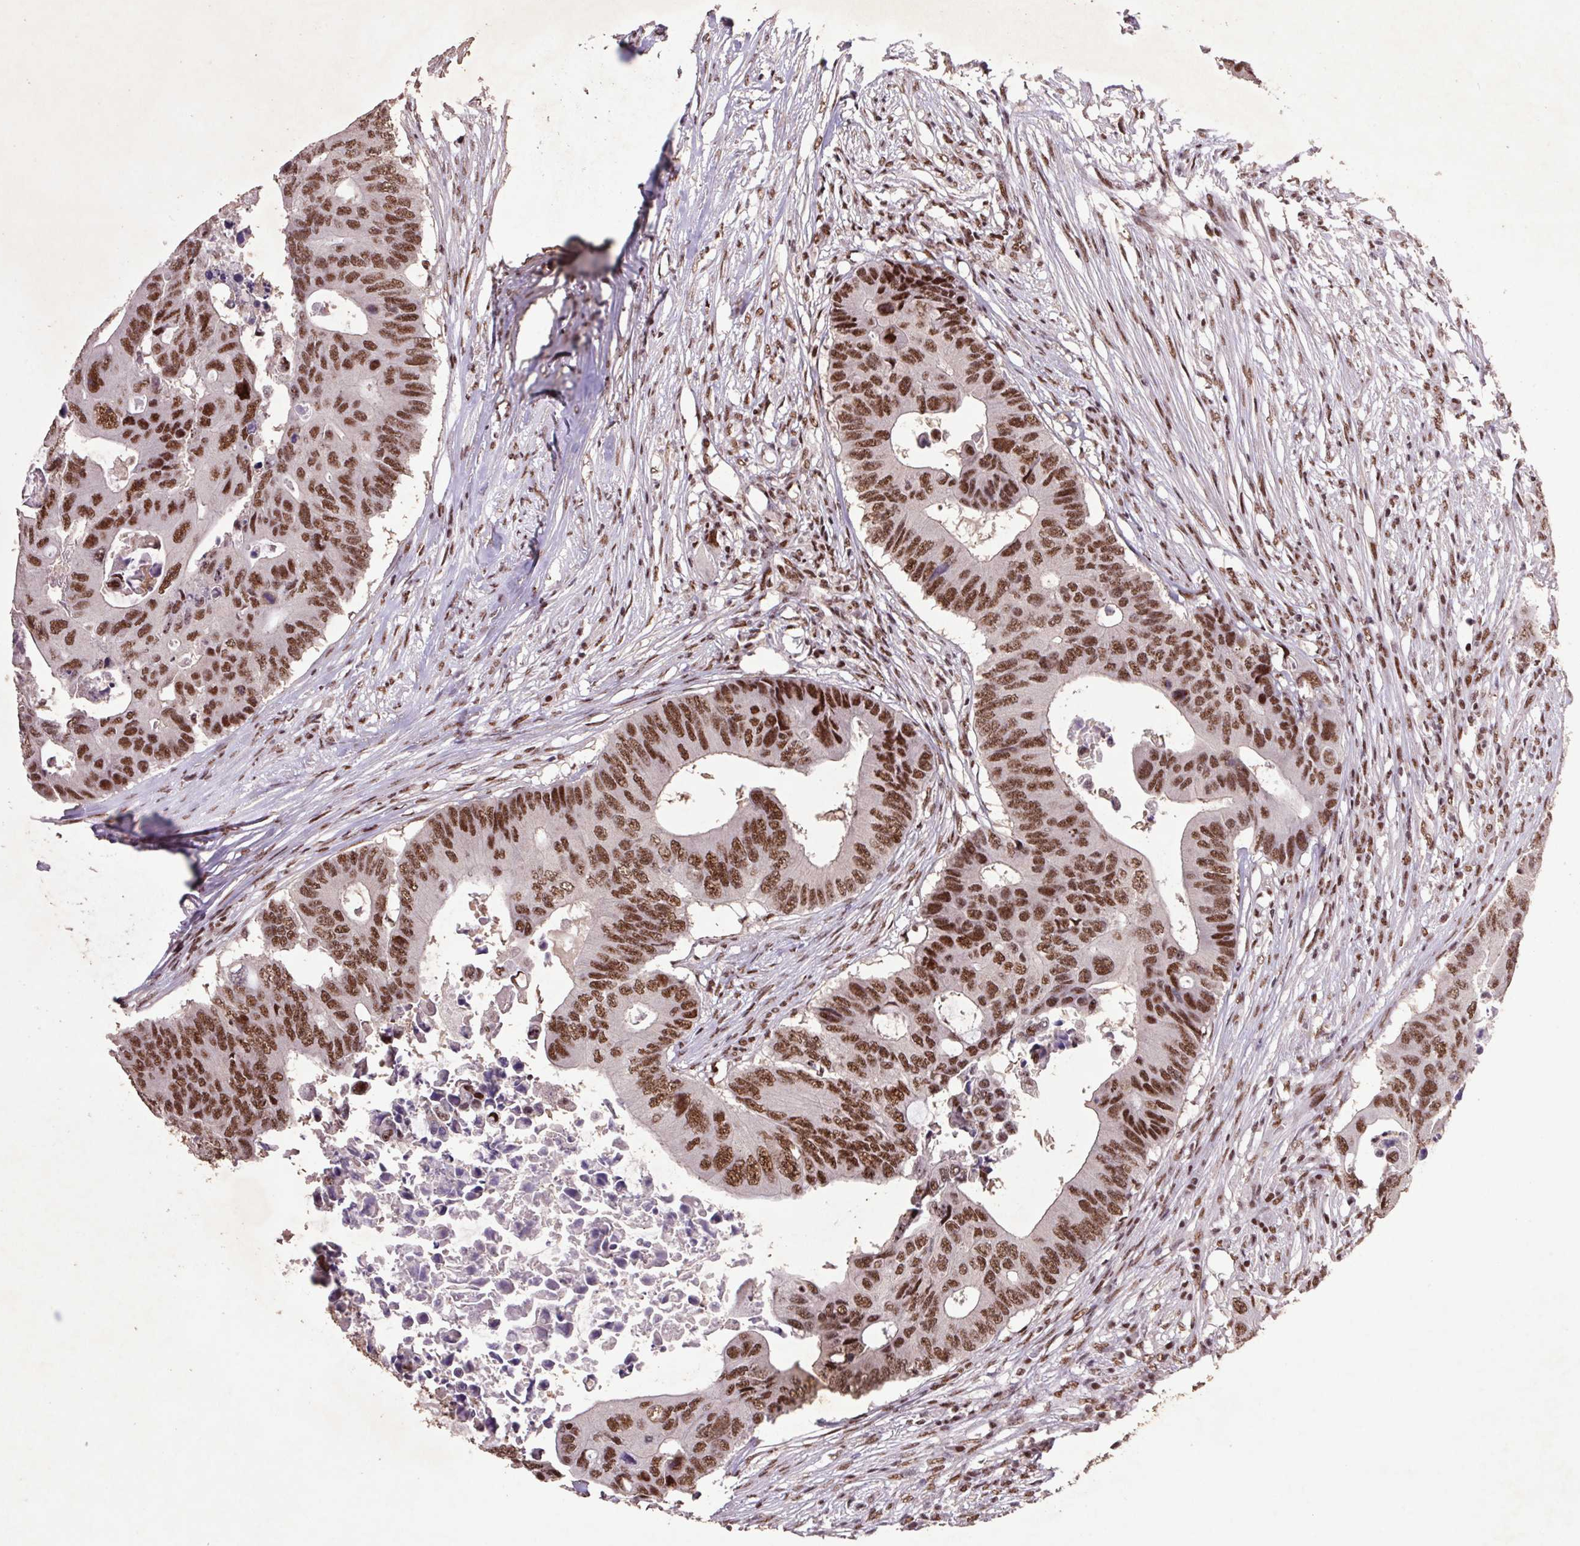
{"staining": {"intensity": "strong", "quantity": ">75%", "location": "nuclear"}, "tissue": "colorectal cancer", "cell_type": "Tumor cells", "image_type": "cancer", "snomed": [{"axis": "morphology", "description": "Adenocarcinoma, NOS"}, {"axis": "topography", "description": "Colon"}], "caption": "Tumor cells demonstrate high levels of strong nuclear expression in approximately >75% of cells in human colorectal cancer. Immunohistochemistry stains the protein in brown and the nuclei are stained blue.", "gene": "LDLRAD4", "patient": {"sex": "male", "age": 71}}